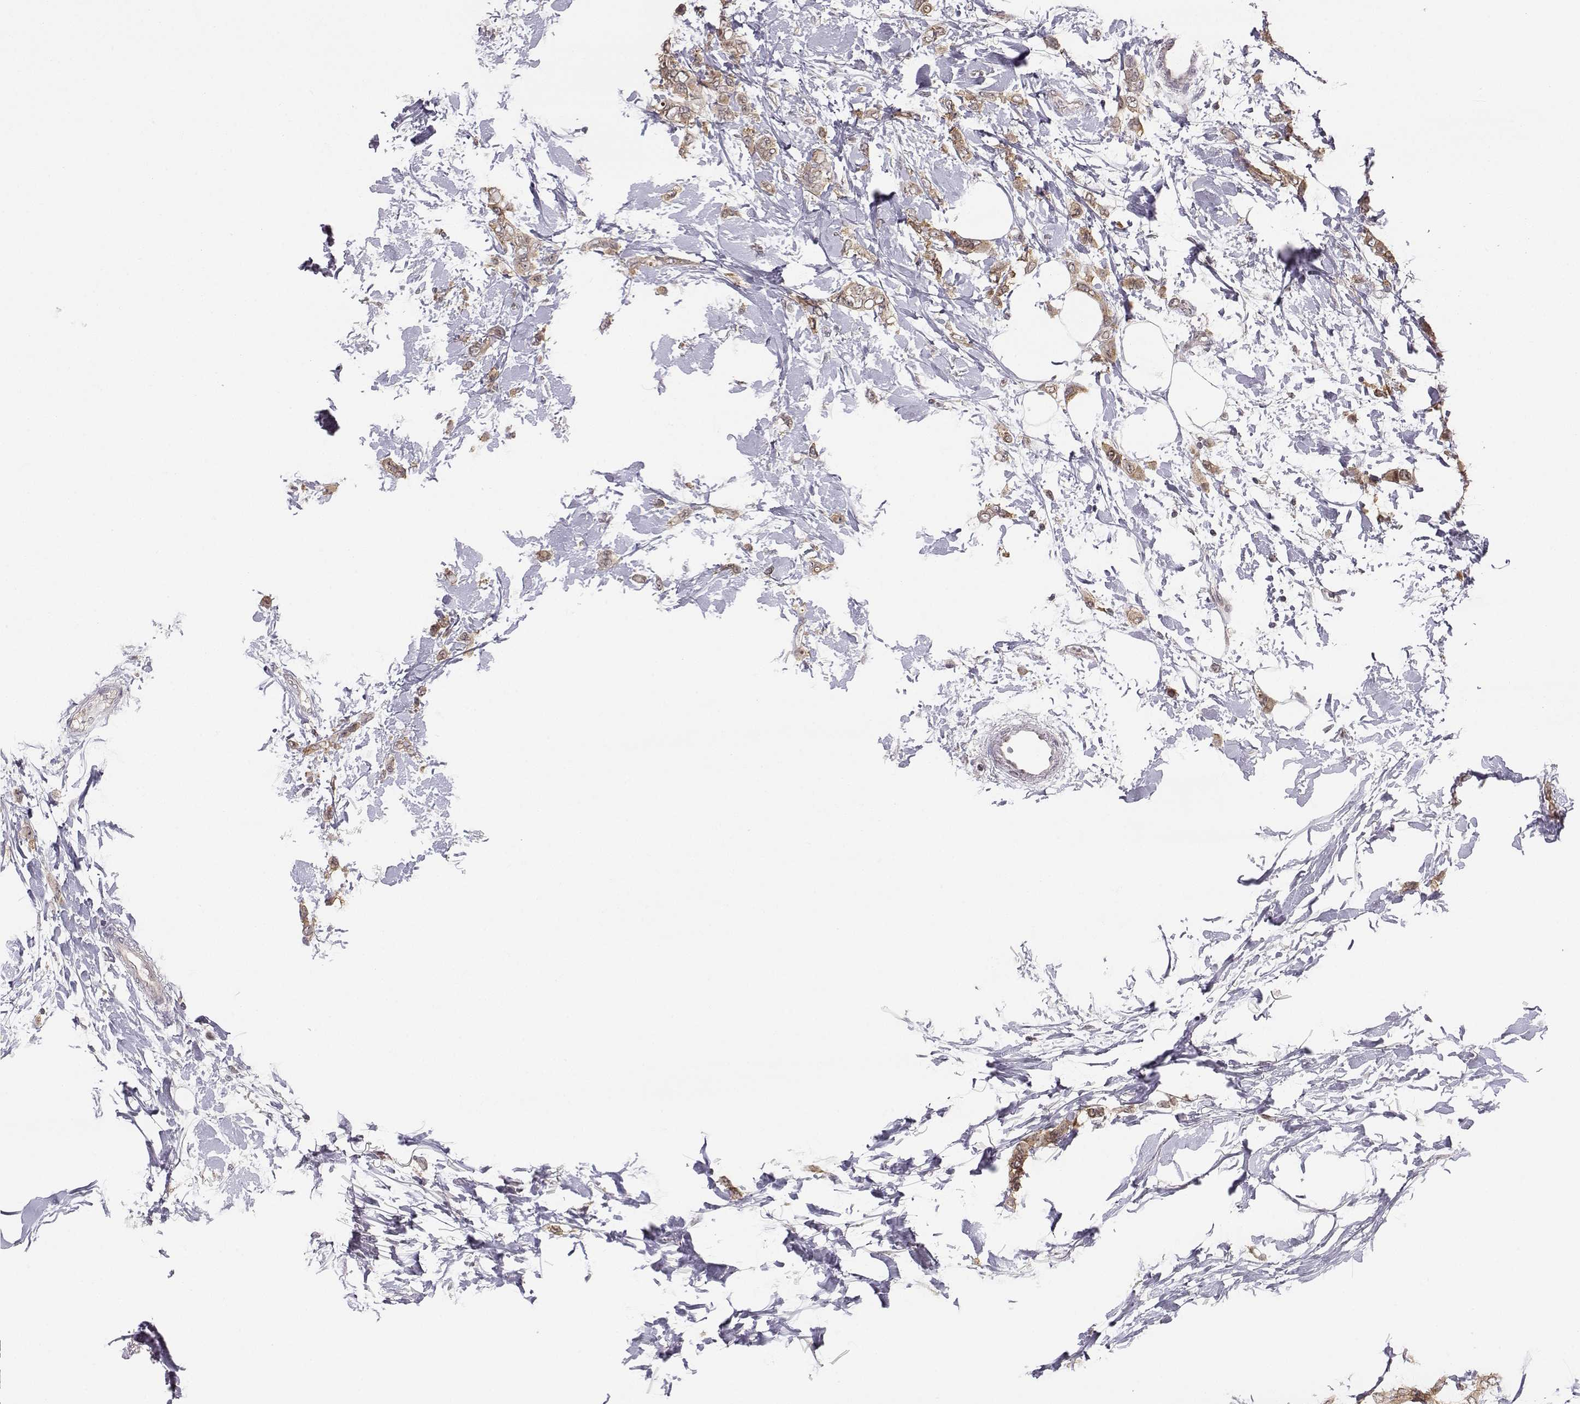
{"staining": {"intensity": "moderate", "quantity": ">75%", "location": "cytoplasmic/membranous"}, "tissue": "breast cancer", "cell_type": "Tumor cells", "image_type": "cancer", "snomed": [{"axis": "morphology", "description": "Lobular carcinoma"}, {"axis": "topography", "description": "Breast"}], "caption": "This photomicrograph shows breast lobular carcinoma stained with immunohistochemistry (IHC) to label a protein in brown. The cytoplasmic/membranous of tumor cells show moderate positivity for the protein. Nuclei are counter-stained blue.", "gene": "KIF13B", "patient": {"sex": "female", "age": 66}}